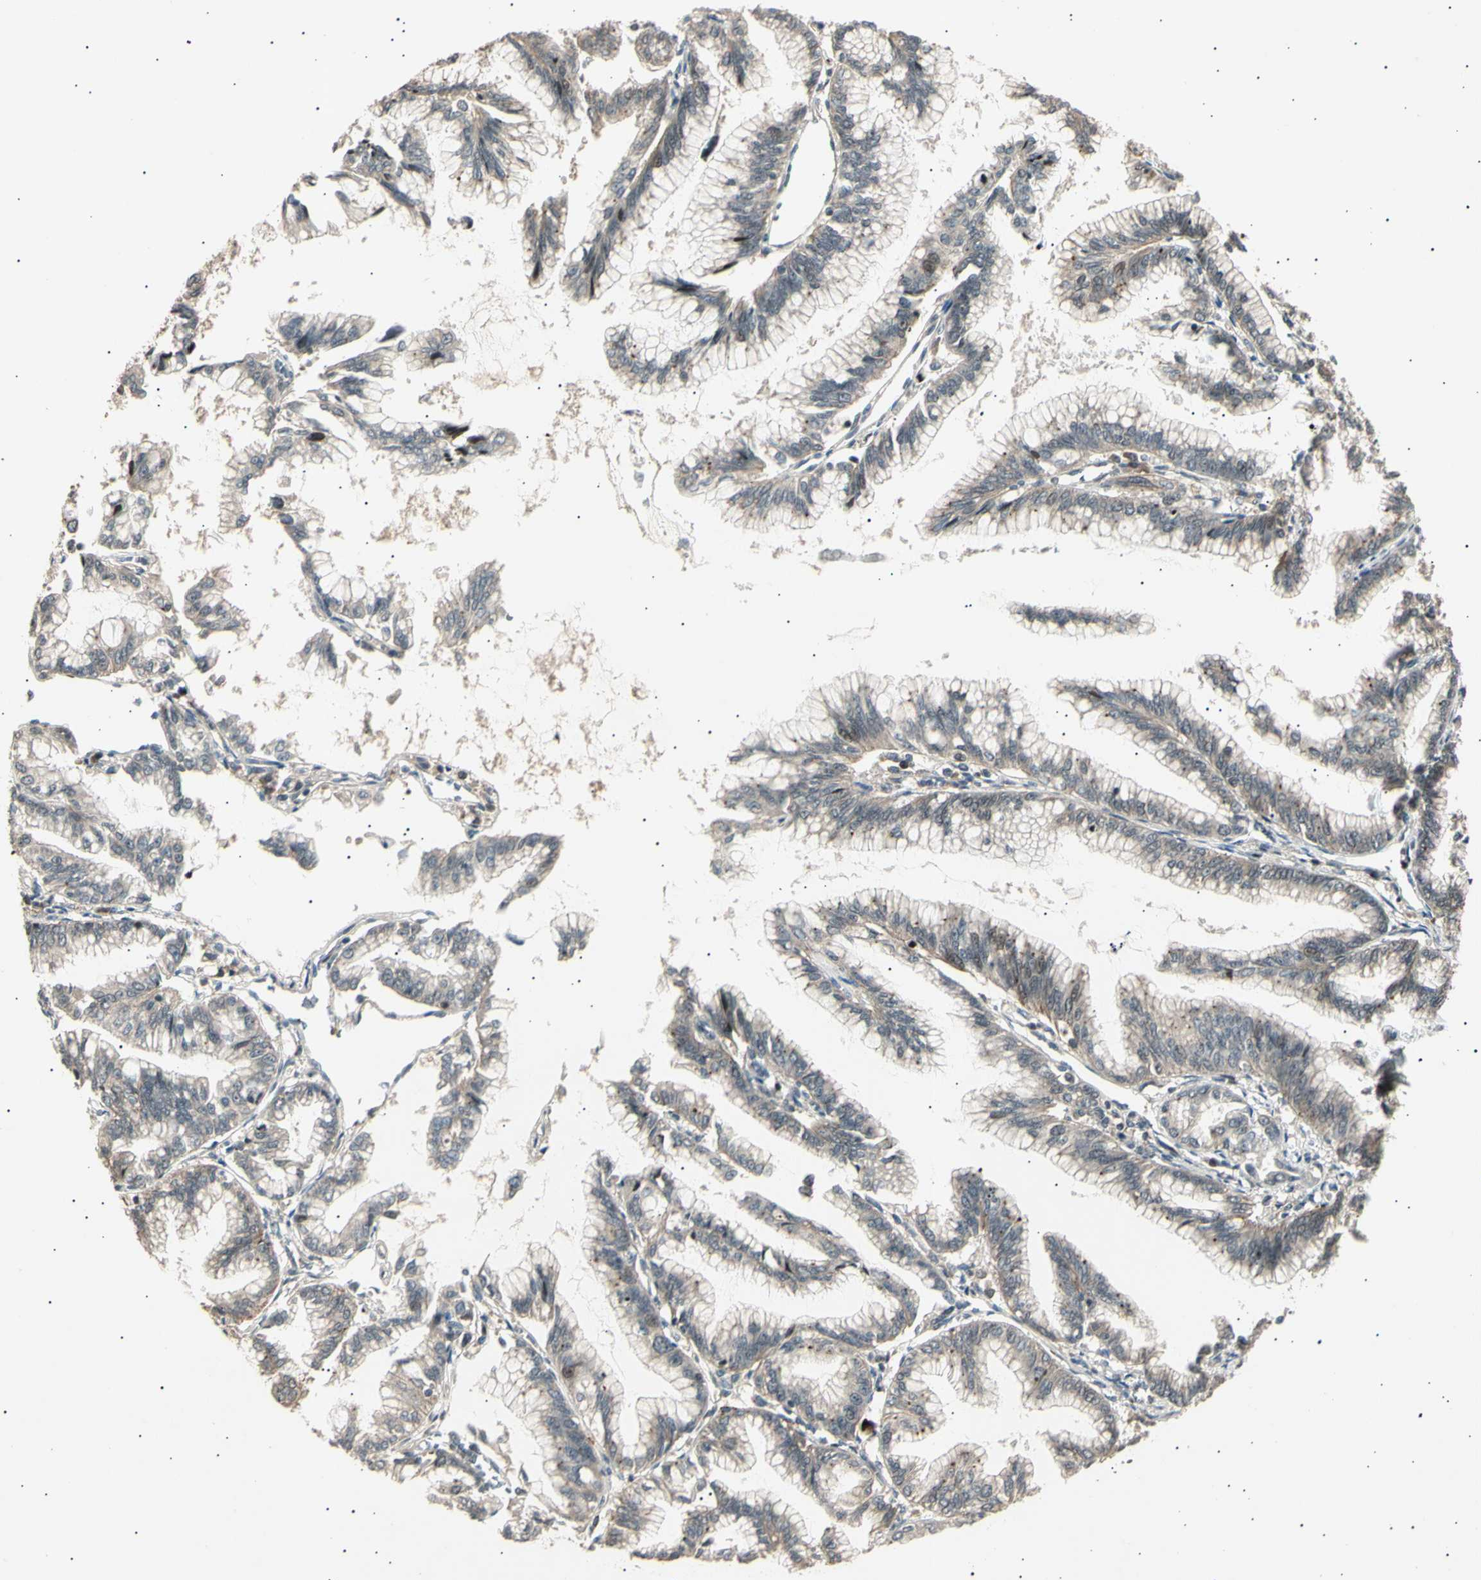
{"staining": {"intensity": "weak", "quantity": "25%-75%", "location": "cytoplasmic/membranous"}, "tissue": "pancreatic cancer", "cell_type": "Tumor cells", "image_type": "cancer", "snomed": [{"axis": "morphology", "description": "Adenocarcinoma, NOS"}, {"axis": "topography", "description": "Pancreas"}], "caption": "The histopathology image shows a brown stain indicating the presence of a protein in the cytoplasmic/membranous of tumor cells in adenocarcinoma (pancreatic).", "gene": "NUAK2", "patient": {"sex": "female", "age": 64}}